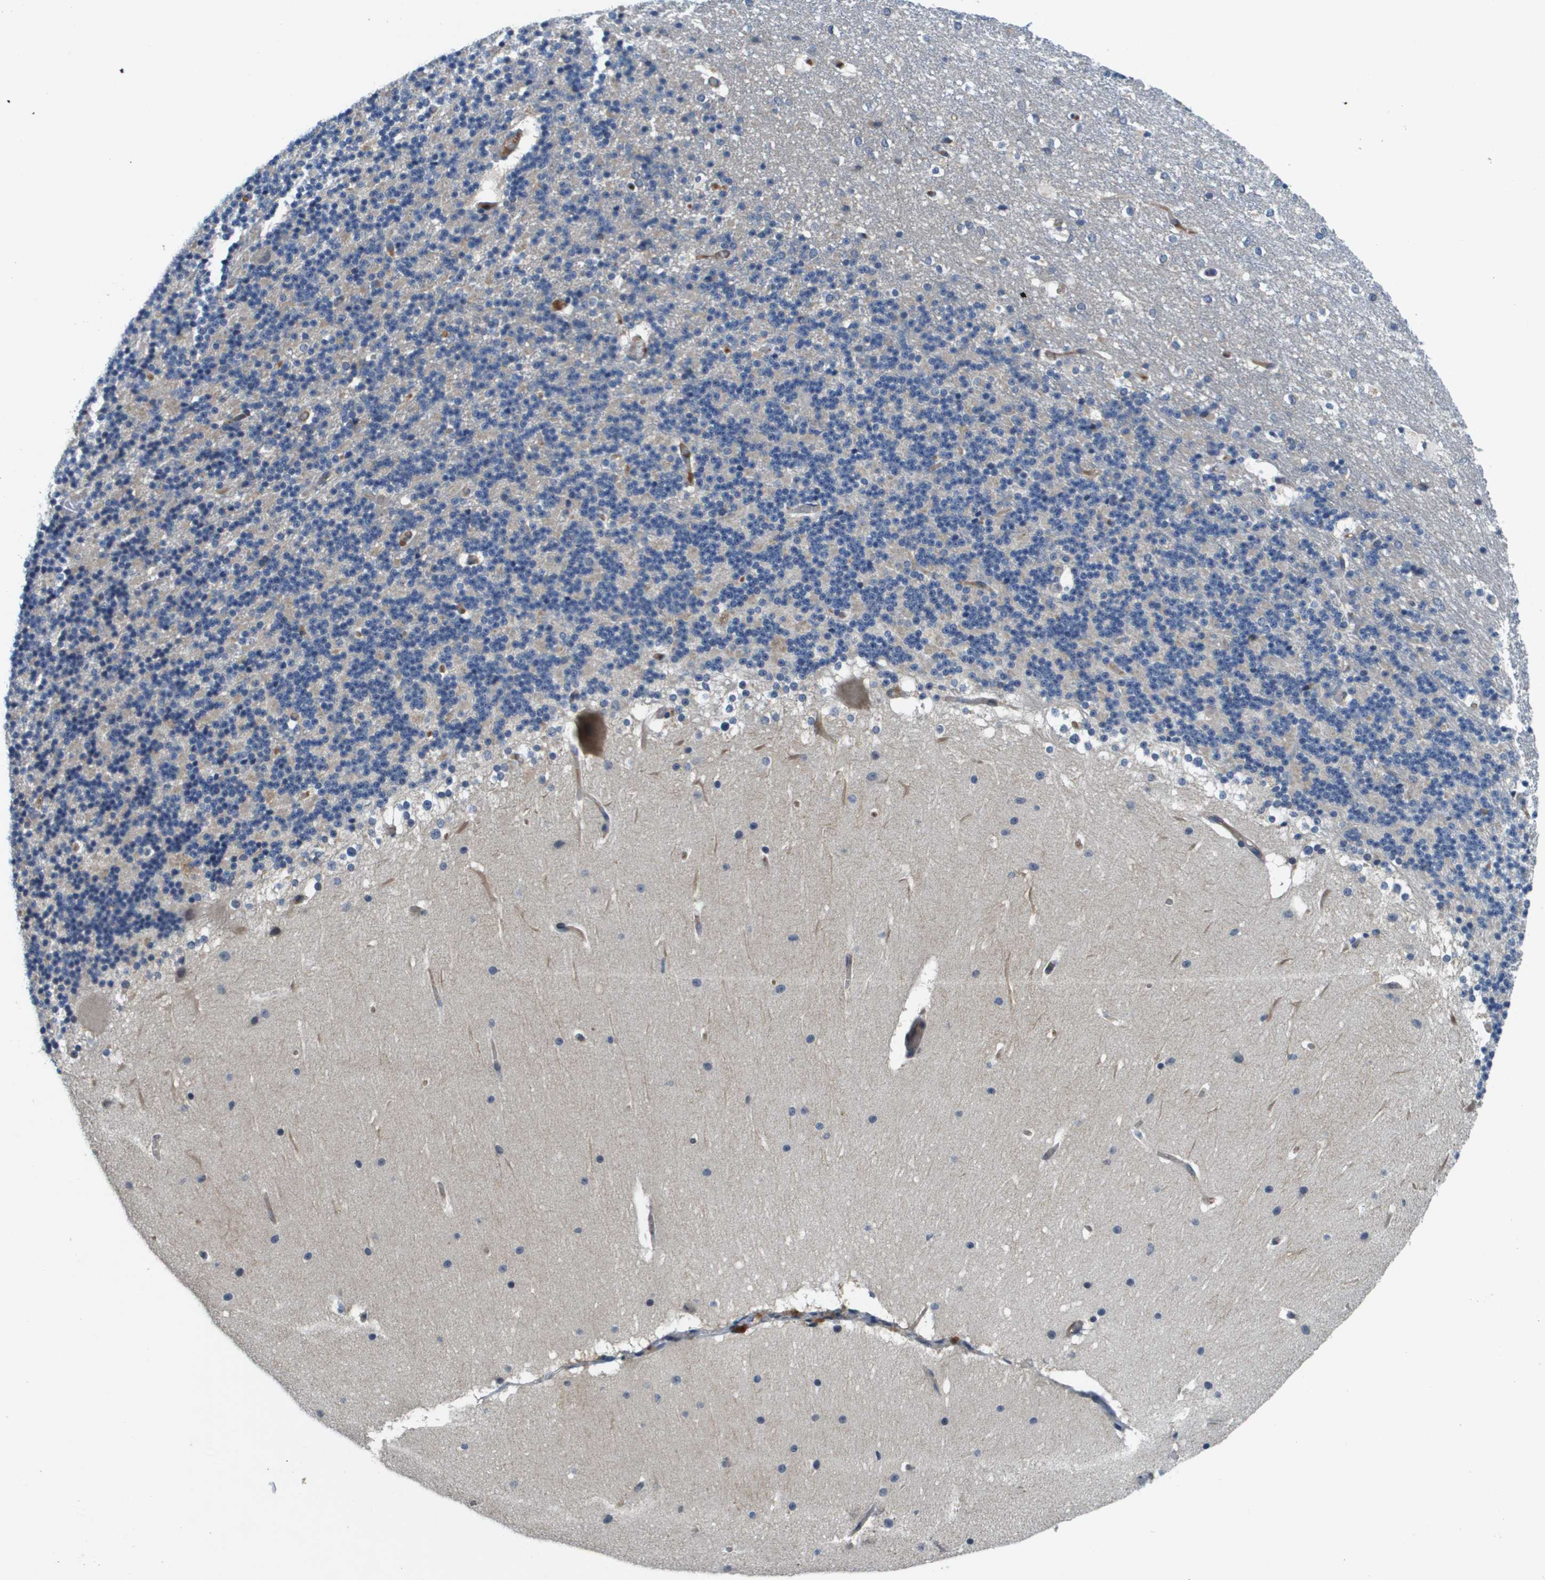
{"staining": {"intensity": "negative", "quantity": "none", "location": "none"}, "tissue": "cerebellum", "cell_type": "Cells in granular layer", "image_type": "normal", "snomed": [{"axis": "morphology", "description": "Normal tissue, NOS"}, {"axis": "topography", "description": "Cerebellum"}], "caption": "Immunohistochemistry (IHC) image of benign cerebellum: cerebellum stained with DAB shows no significant protein positivity in cells in granular layer.", "gene": "SLC16A3", "patient": {"sex": "female", "age": 19}}